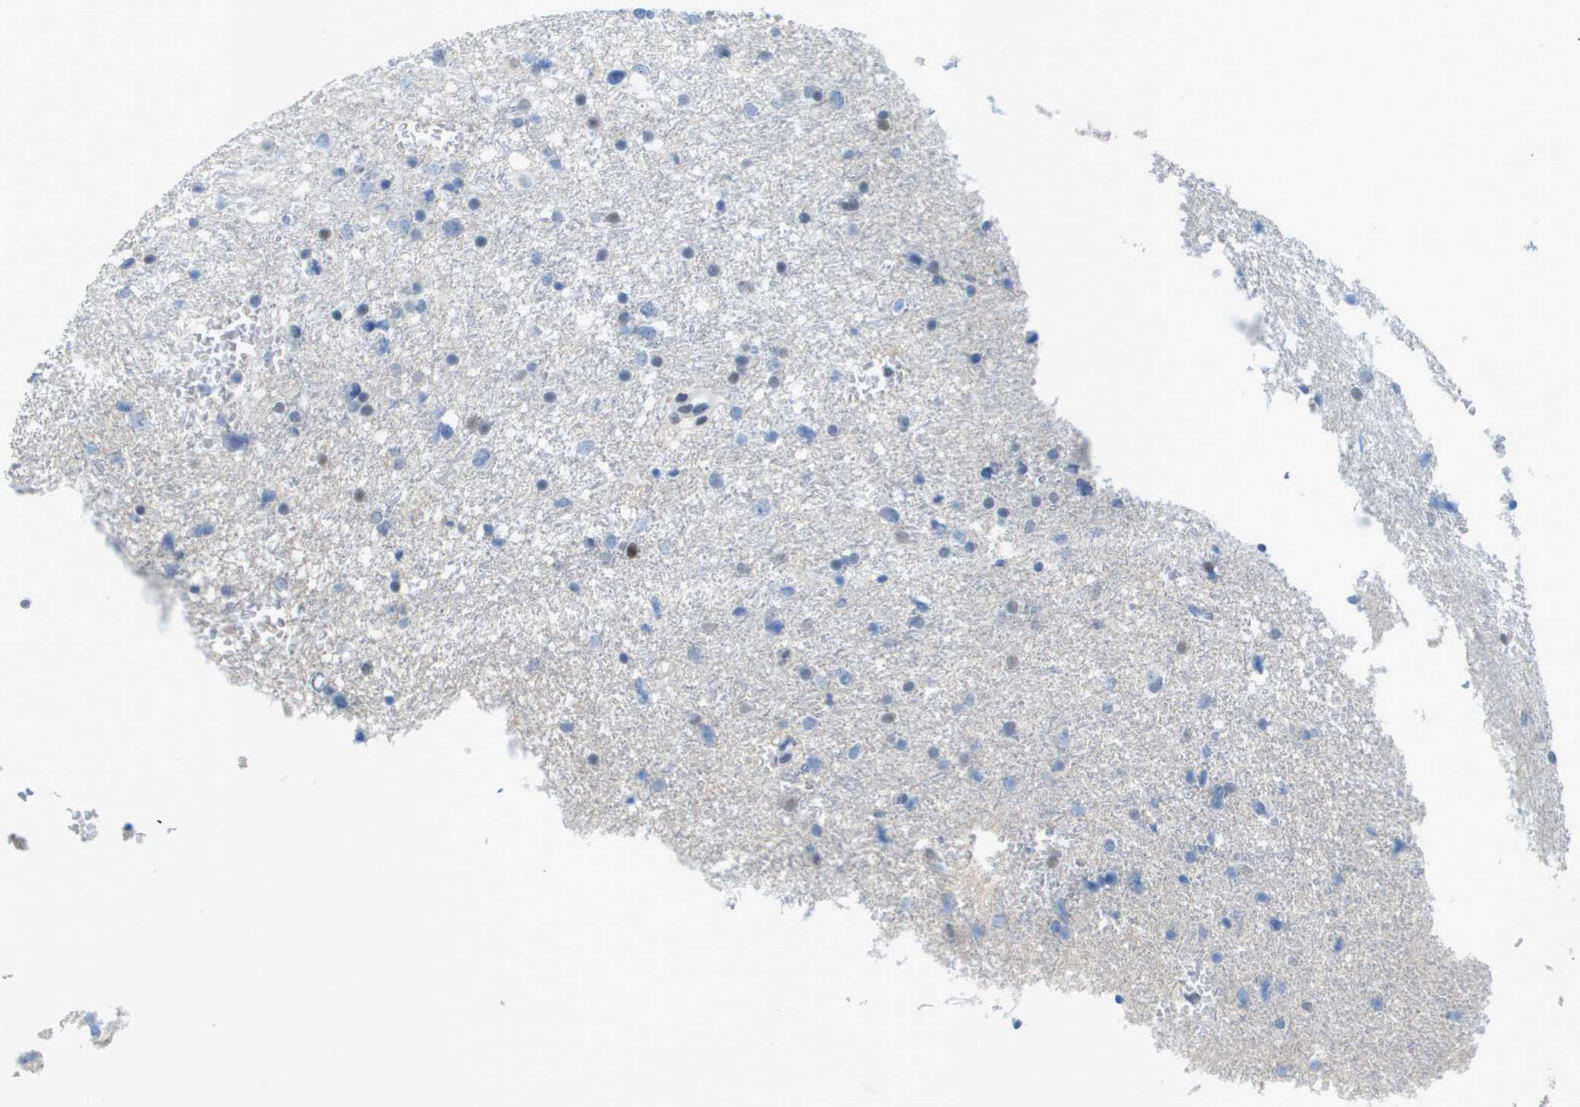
{"staining": {"intensity": "negative", "quantity": "none", "location": "none"}, "tissue": "glioma", "cell_type": "Tumor cells", "image_type": "cancer", "snomed": [{"axis": "morphology", "description": "Glioma, malignant, Low grade"}, {"axis": "topography", "description": "Brain"}], "caption": "Tumor cells are negative for brown protein staining in glioma. (Immunohistochemistry, brightfield microscopy, high magnification).", "gene": "TP53RK", "patient": {"sex": "female", "age": 37}}